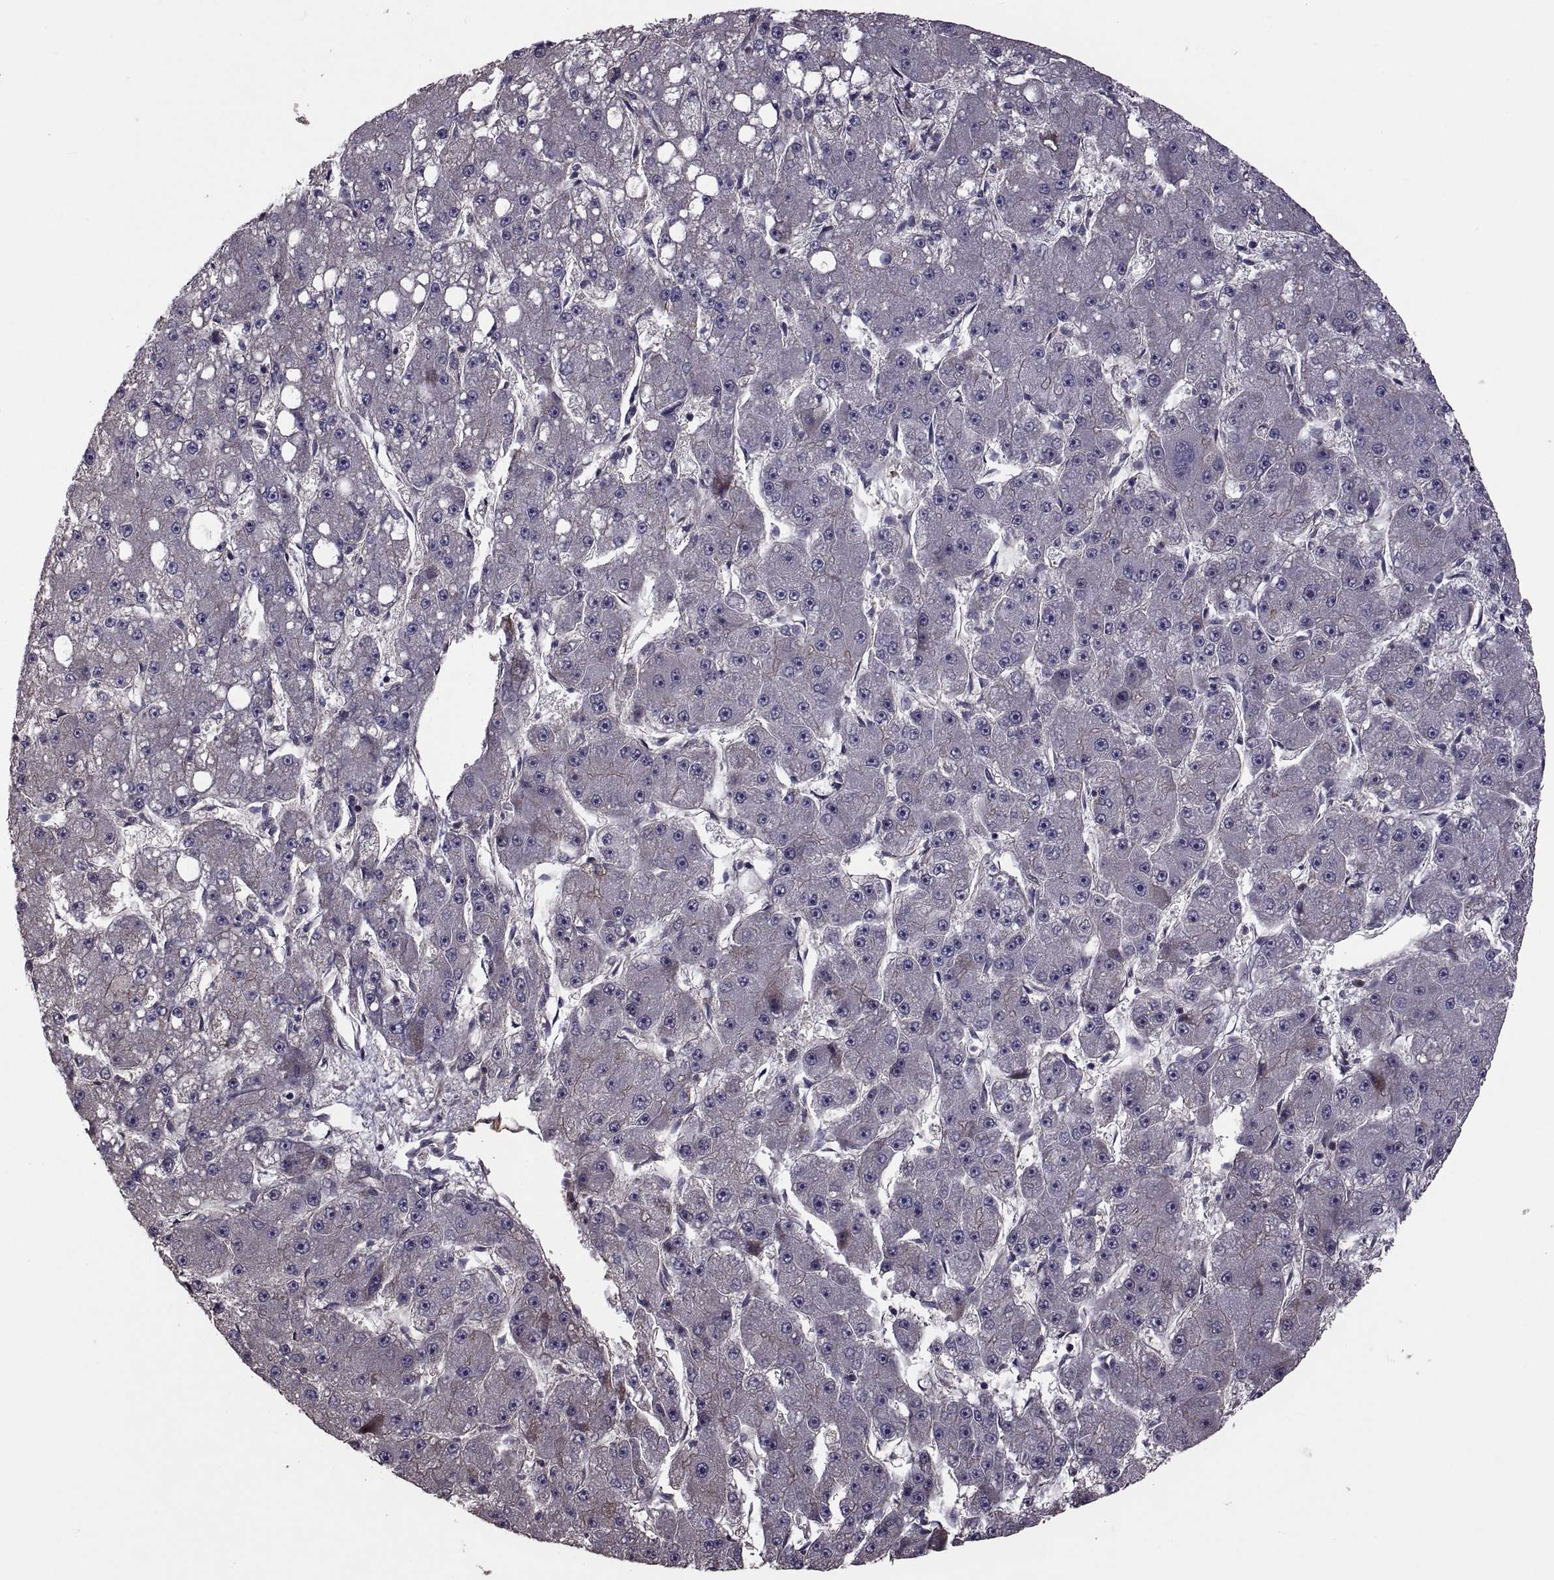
{"staining": {"intensity": "negative", "quantity": "none", "location": "none"}, "tissue": "liver cancer", "cell_type": "Tumor cells", "image_type": "cancer", "snomed": [{"axis": "morphology", "description": "Carcinoma, Hepatocellular, NOS"}, {"axis": "topography", "description": "Liver"}], "caption": "The IHC micrograph has no significant positivity in tumor cells of hepatocellular carcinoma (liver) tissue.", "gene": "PMM2", "patient": {"sex": "male", "age": 67}}